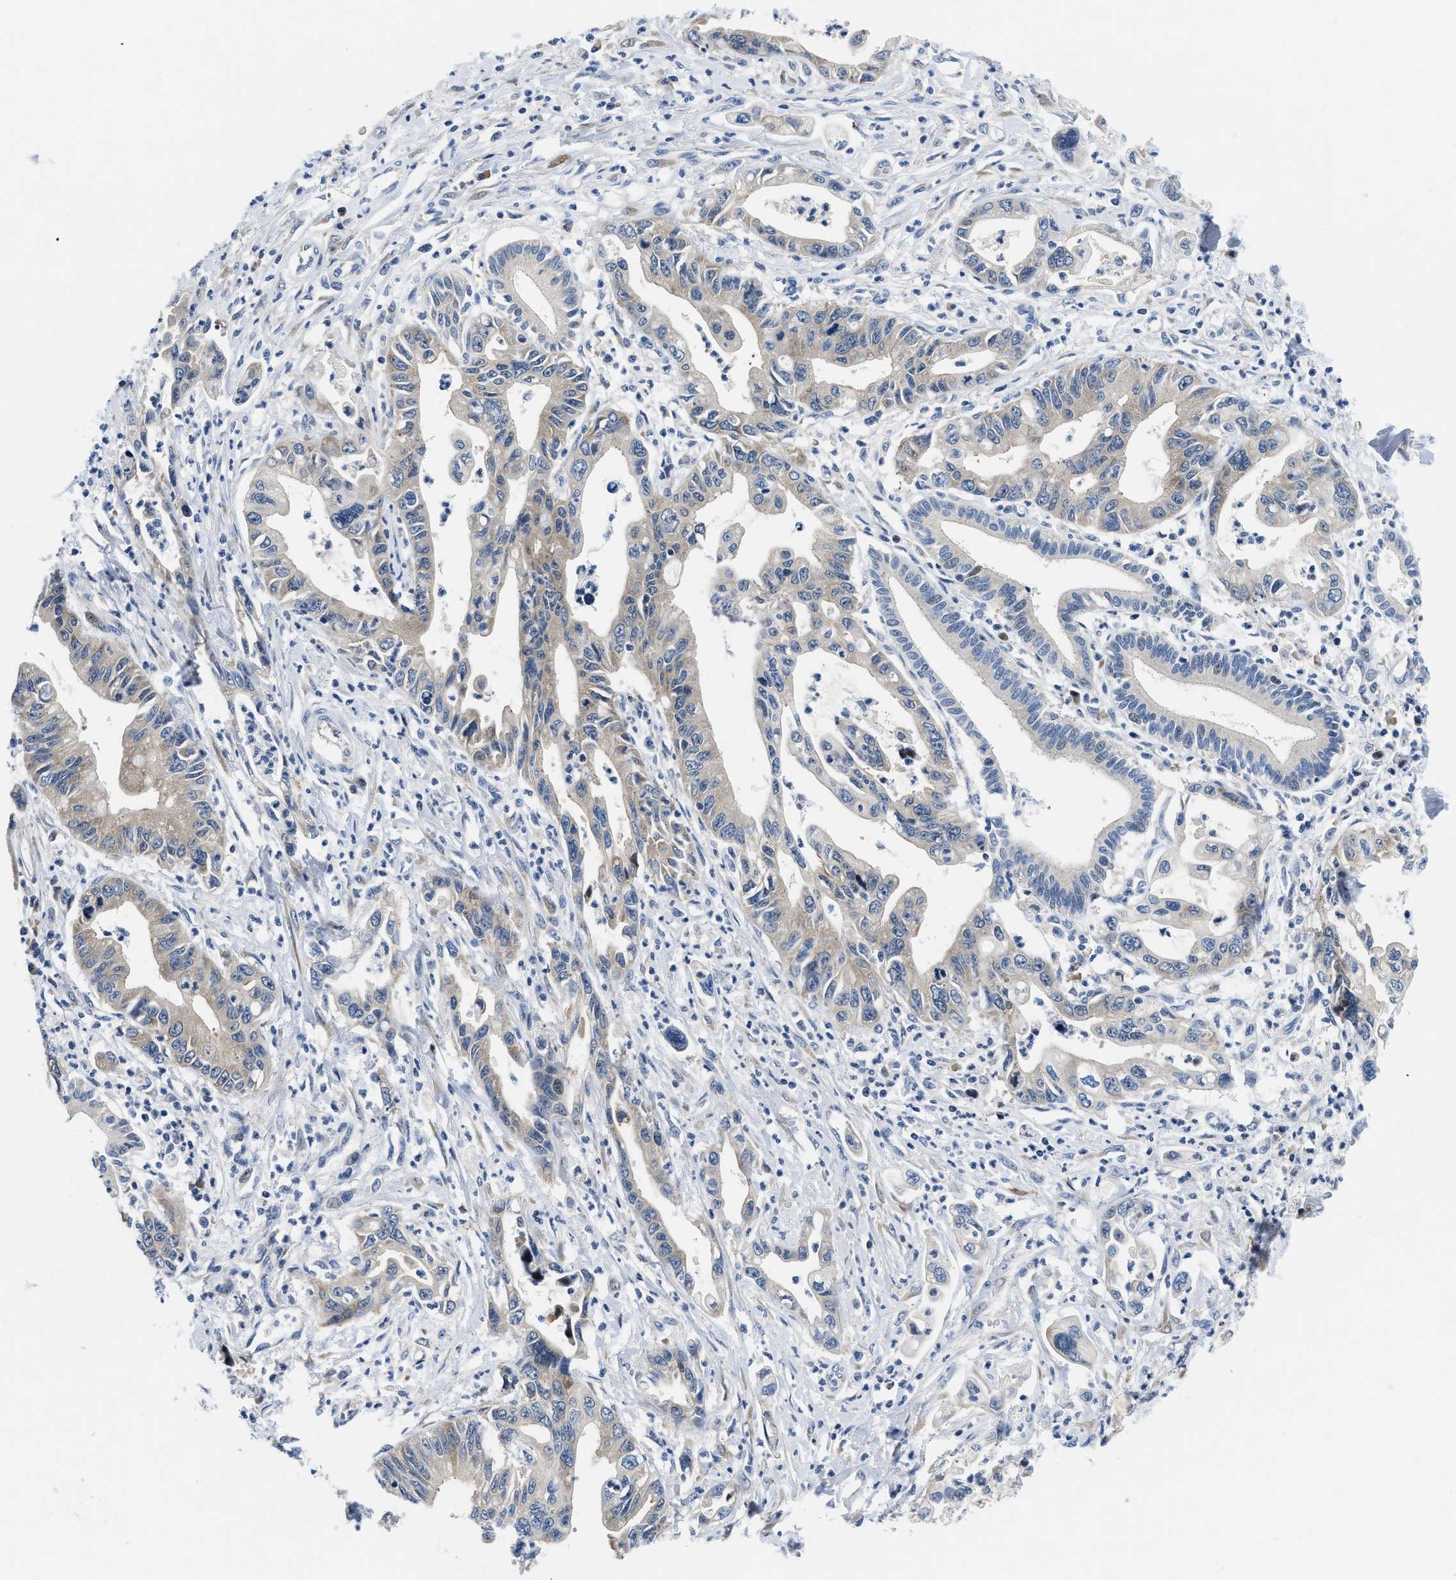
{"staining": {"intensity": "weak", "quantity": "<25%", "location": "cytoplasmic/membranous"}, "tissue": "pancreatic cancer", "cell_type": "Tumor cells", "image_type": "cancer", "snomed": [{"axis": "morphology", "description": "Adenocarcinoma, NOS"}, {"axis": "topography", "description": "Pancreas"}], "caption": "Tumor cells show no significant positivity in pancreatic cancer. (DAB immunohistochemistry visualized using brightfield microscopy, high magnification).", "gene": "IKBKE", "patient": {"sex": "male", "age": 56}}